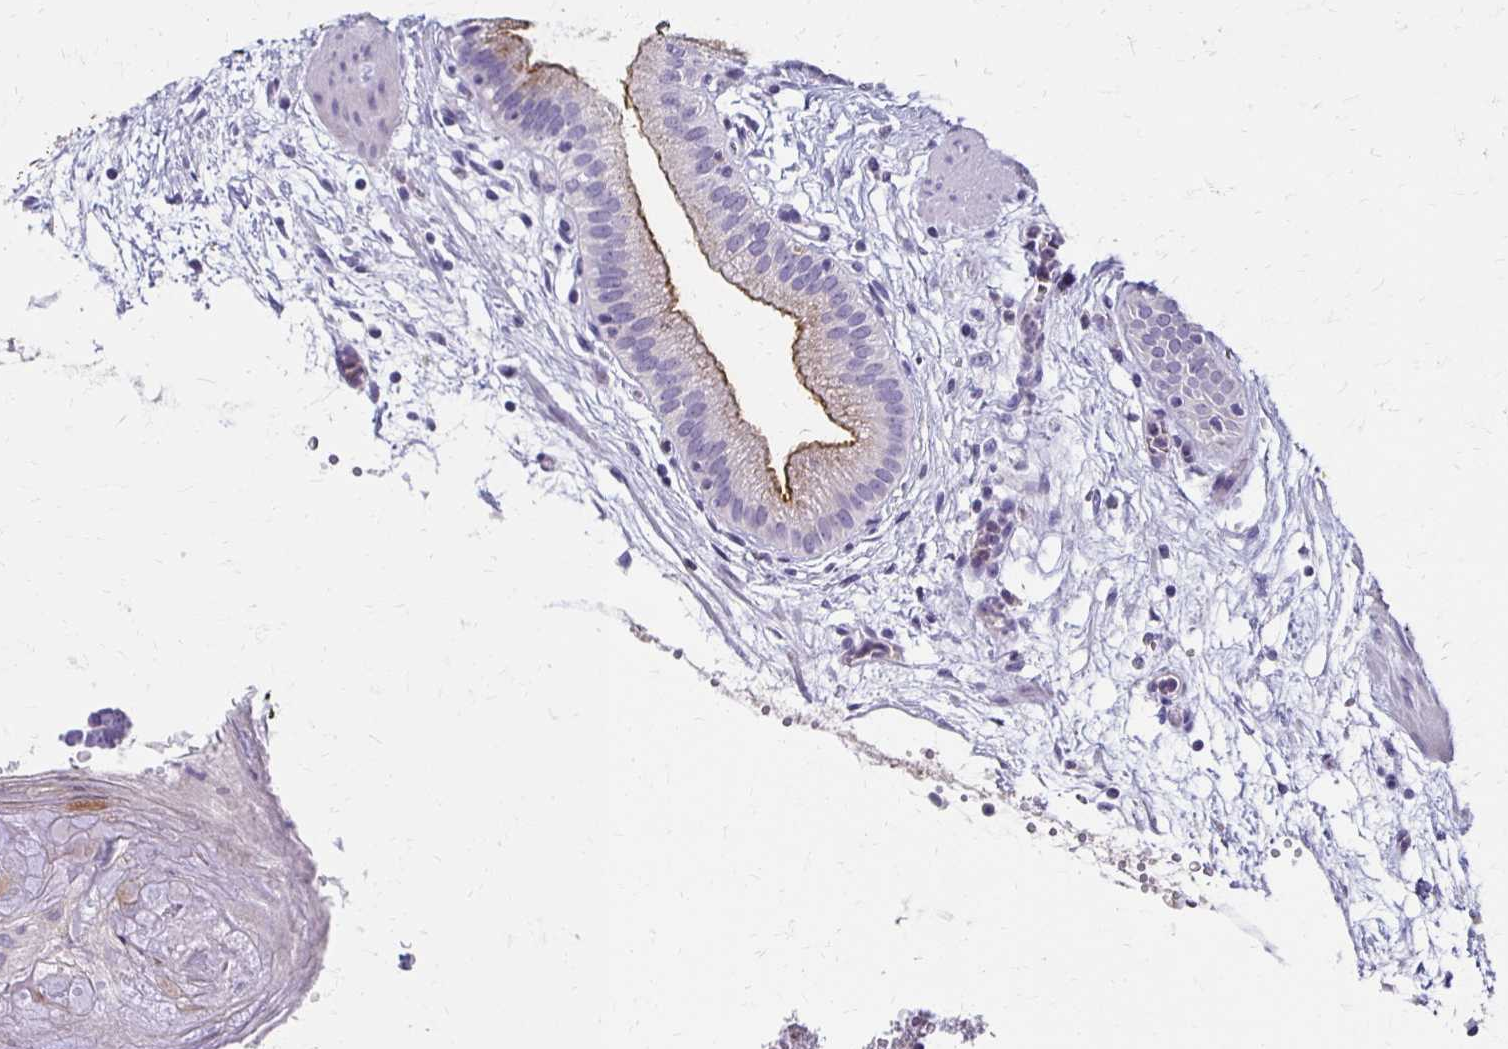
{"staining": {"intensity": "strong", "quantity": "25%-75%", "location": "cytoplasmic/membranous"}, "tissue": "gallbladder", "cell_type": "Glandular cells", "image_type": "normal", "snomed": [{"axis": "morphology", "description": "Normal tissue, NOS"}, {"axis": "topography", "description": "Gallbladder"}], "caption": "Immunohistochemistry (IHC) of unremarkable gallbladder demonstrates high levels of strong cytoplasmic/membranous staining in approximately 25%-75% of glandular cells.", "gene": "BBS12", "patient": {"sex": "female", "age": 65}}